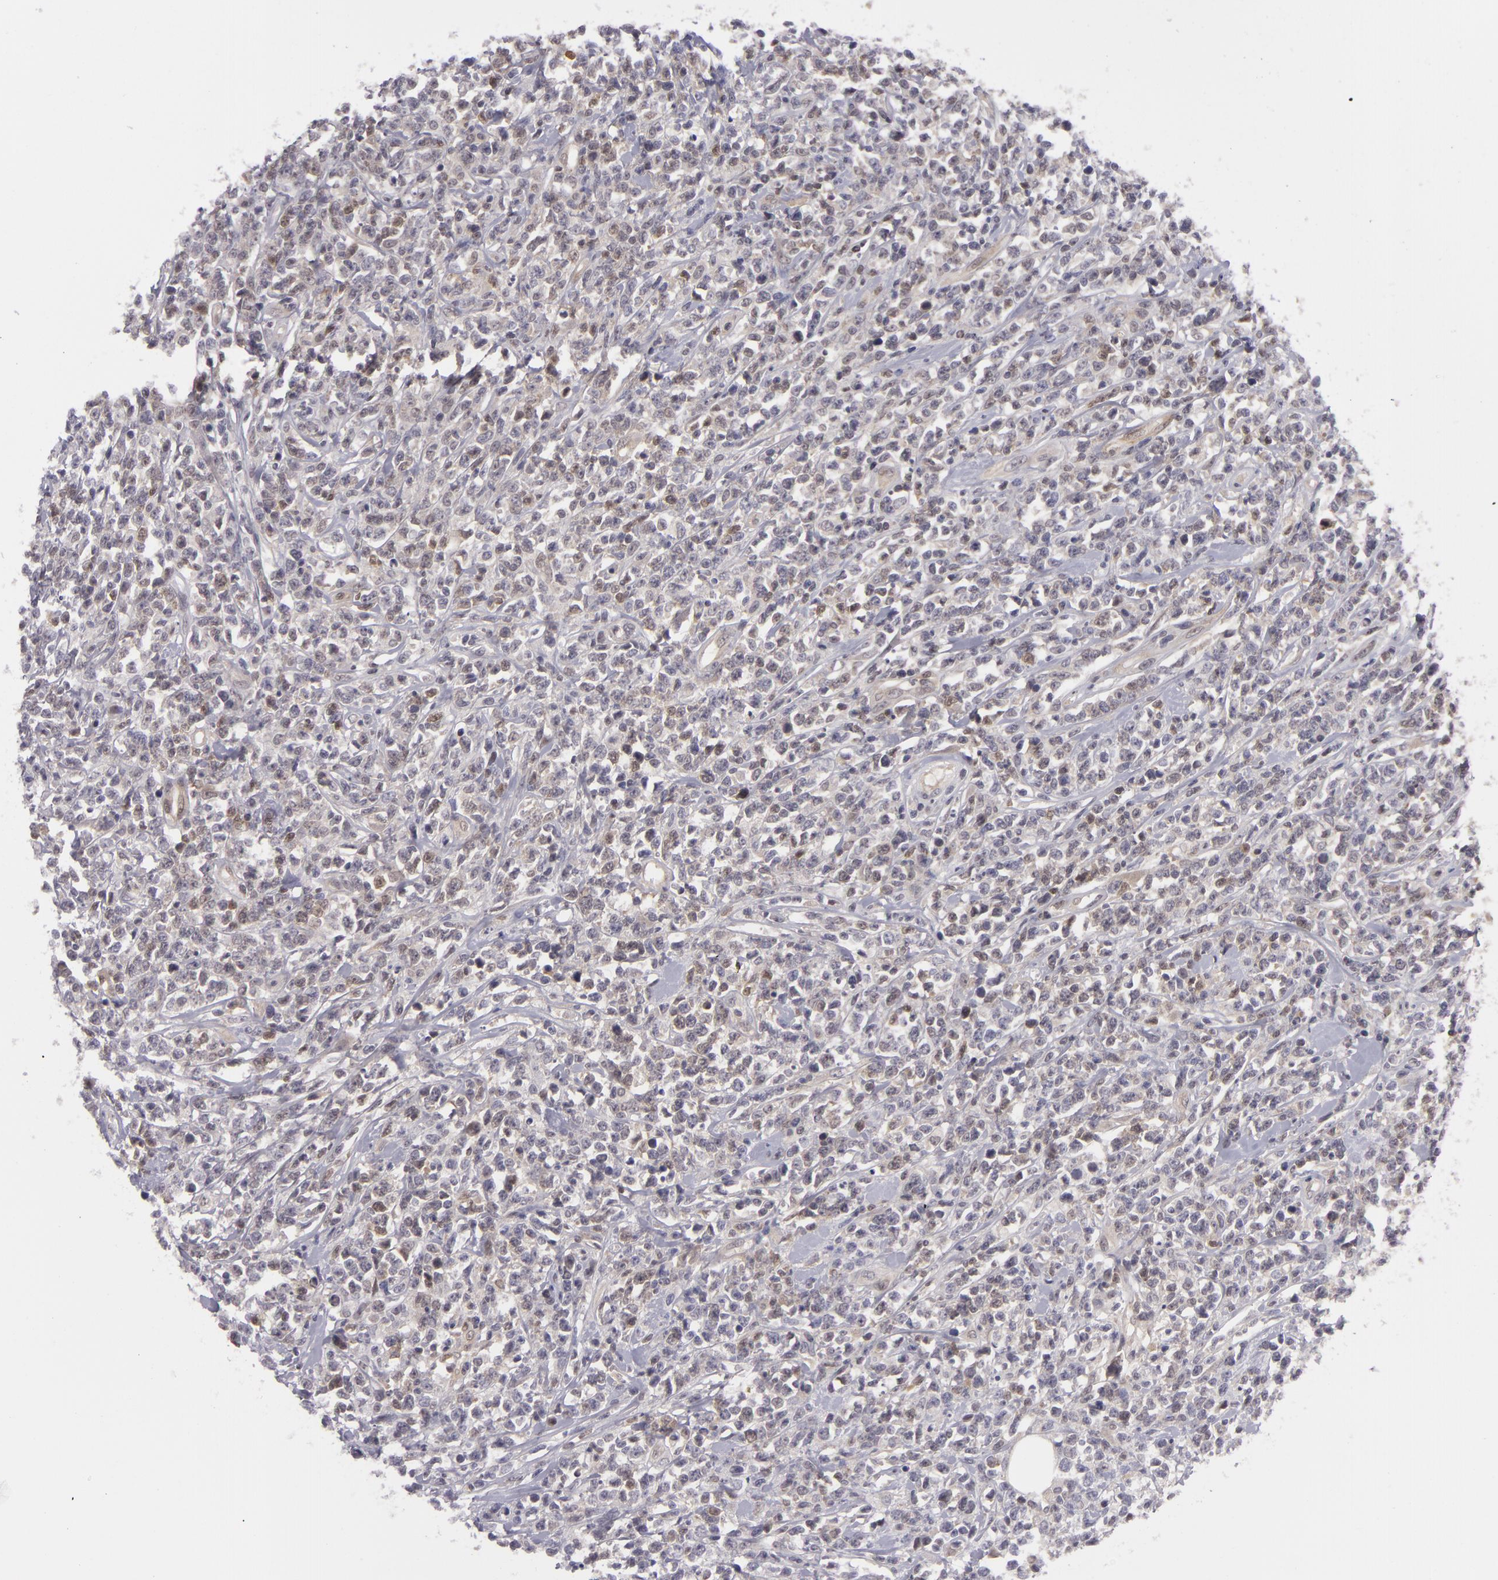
{"staining": {"intensity": "negative", "quantity": "none", "location": "none"}, "tissue": "lymphoma", "cell_type": "Tumor cells", "image_type": "cancer", "snomed": [{"axis": "morphology", "description": "Malignant lymphoma, non-Hodgkin's type, High grade"}, {"axis": "topography", "description": "Colon"}], "caption": "Lymphoma stained for a protein using immunohistochemistry (IHC) shows no expression tumor cells.", "gene": "BCL10", "patient": {"sex": "male", "age": 82}}